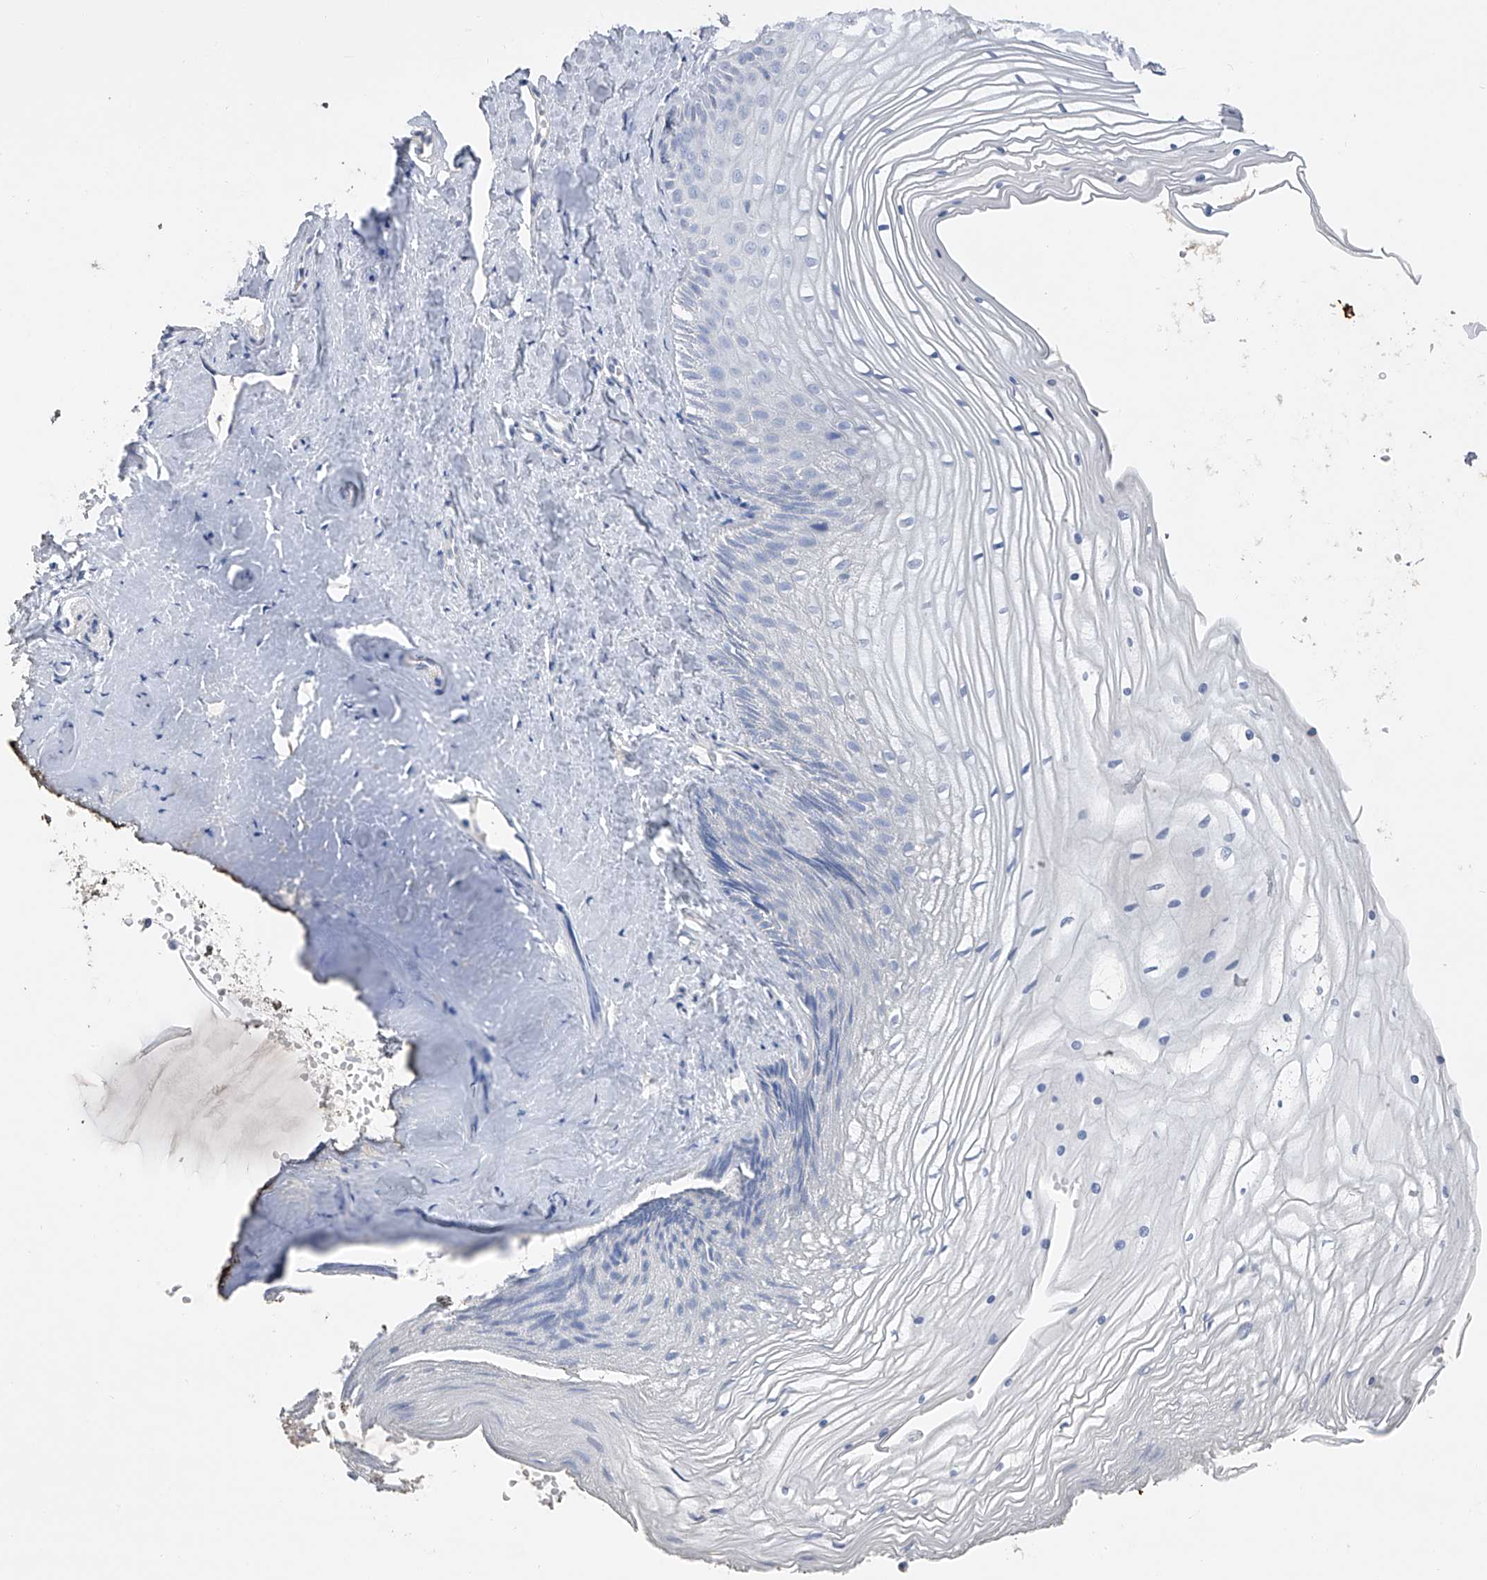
{"staining": {"intensity": "negative", "quantity": "none", "location": "none"}, "tissue": "vagina", "cell_type": "Squamous epithelial cells", "image_type": "normal", "snomed": [{"axis": "morphology", "description": "Normal tissue, NOS"}, {"axis": "topography", "description": "Vagina"}, {"axis": "topography", "description": "Cervix"}], "caption": "High magnification brightfield microscopy of benign vagina stained with DAB (brown) and counterstained with hematoxylin (blue): squamous epithelial cells show no significant expression.", "gene": "ADRA1A", "patient": {"sex": "female", "age": 40}}